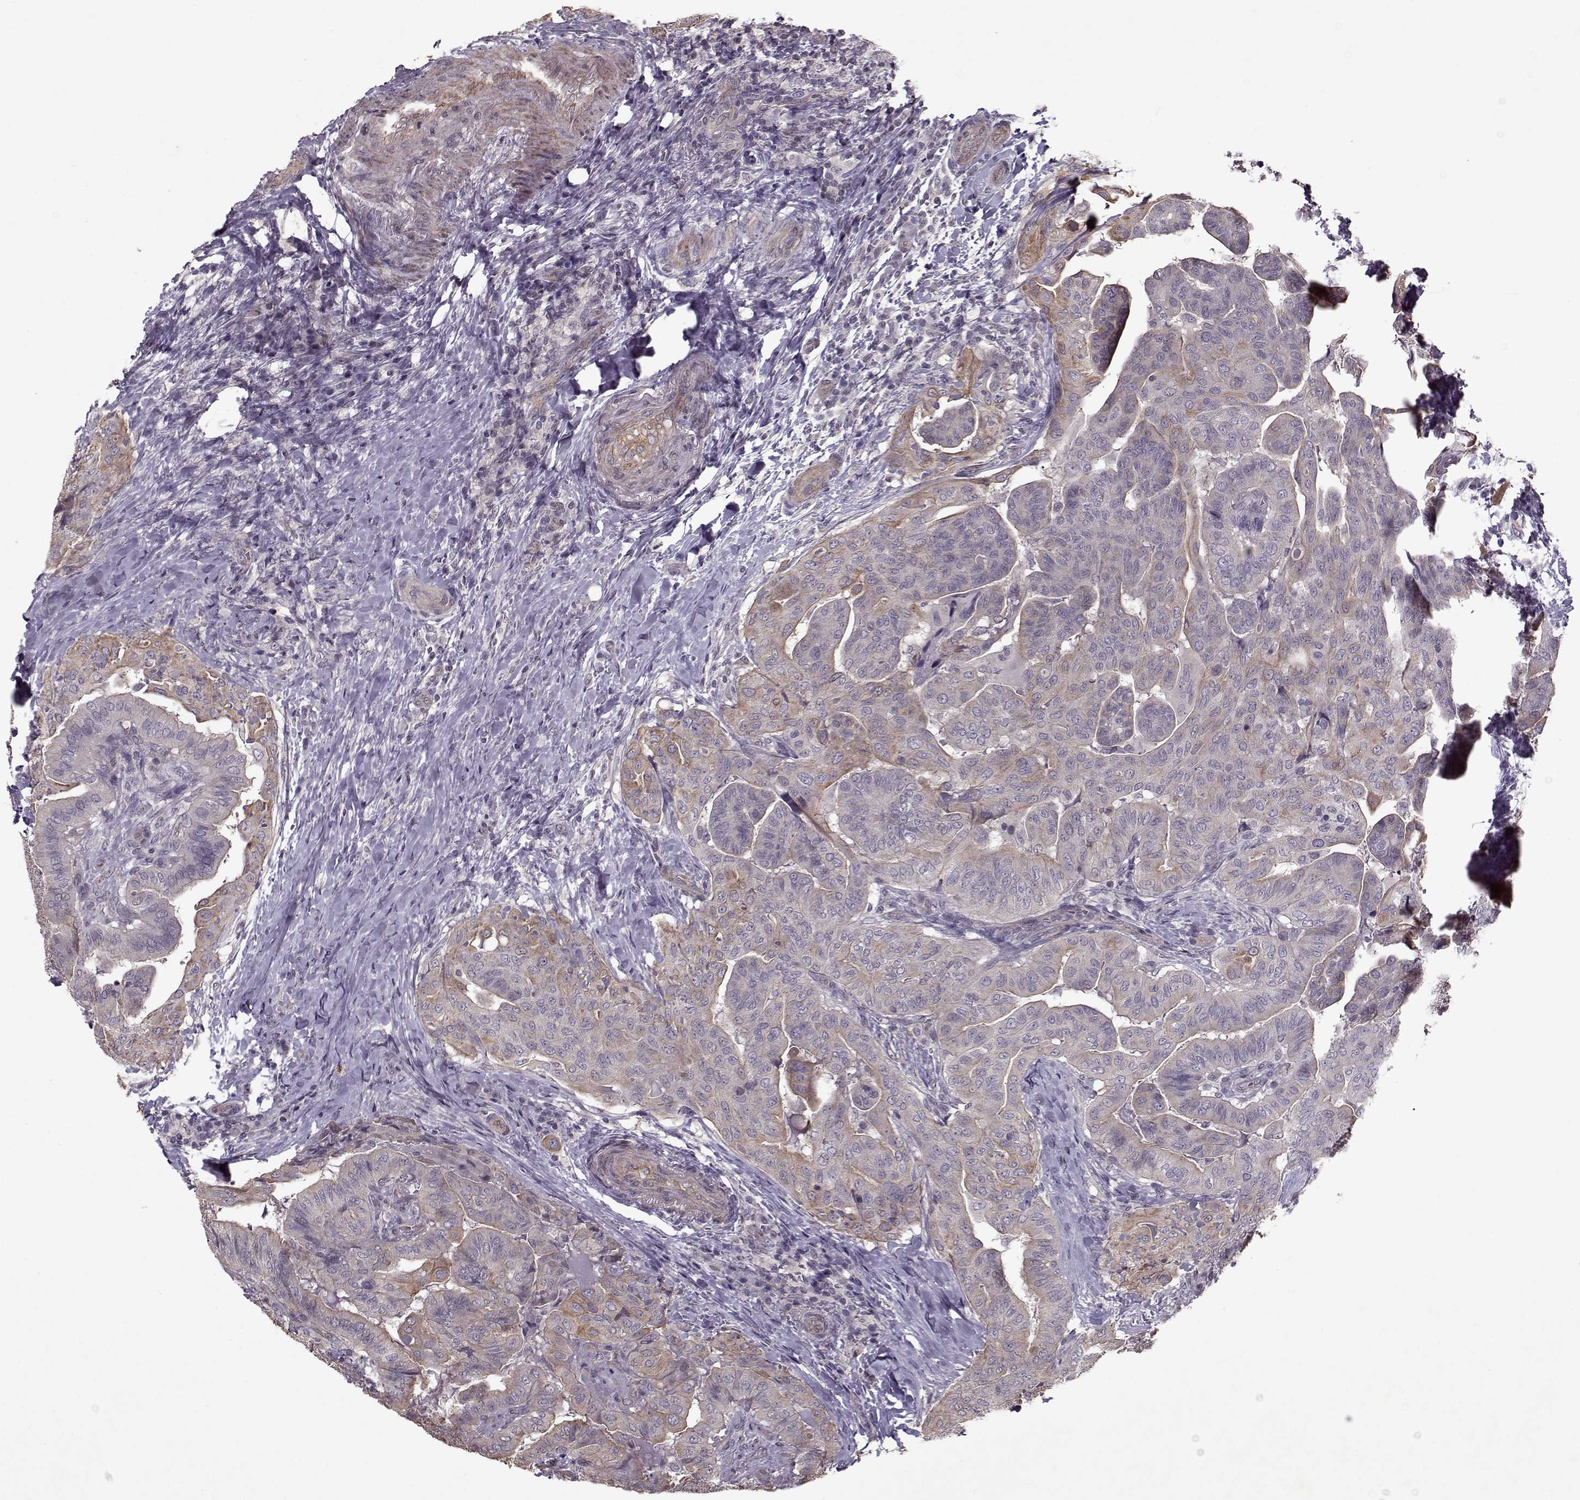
{"staining": {"intensity": "weak", "quantity": "<25%", "location": "cytoplasmic/membranous"}, "tissue": "thyroid cancer", "cell_type": "Tumor cells", "image_type": "cancer", "snomed": [{"axis": "morphology", "description": "Papillary adenocarcinoma, NOS"}, {"axis": "topography", "description": "Thyroid gland"}], "caption": "A photomicrograph of papillary adenocarcinoma (thyroid) stained for a protein displays no brown staining in tumor cells.", "gene": "KRT9", "patient": {"sex": "female", "age": 68}}